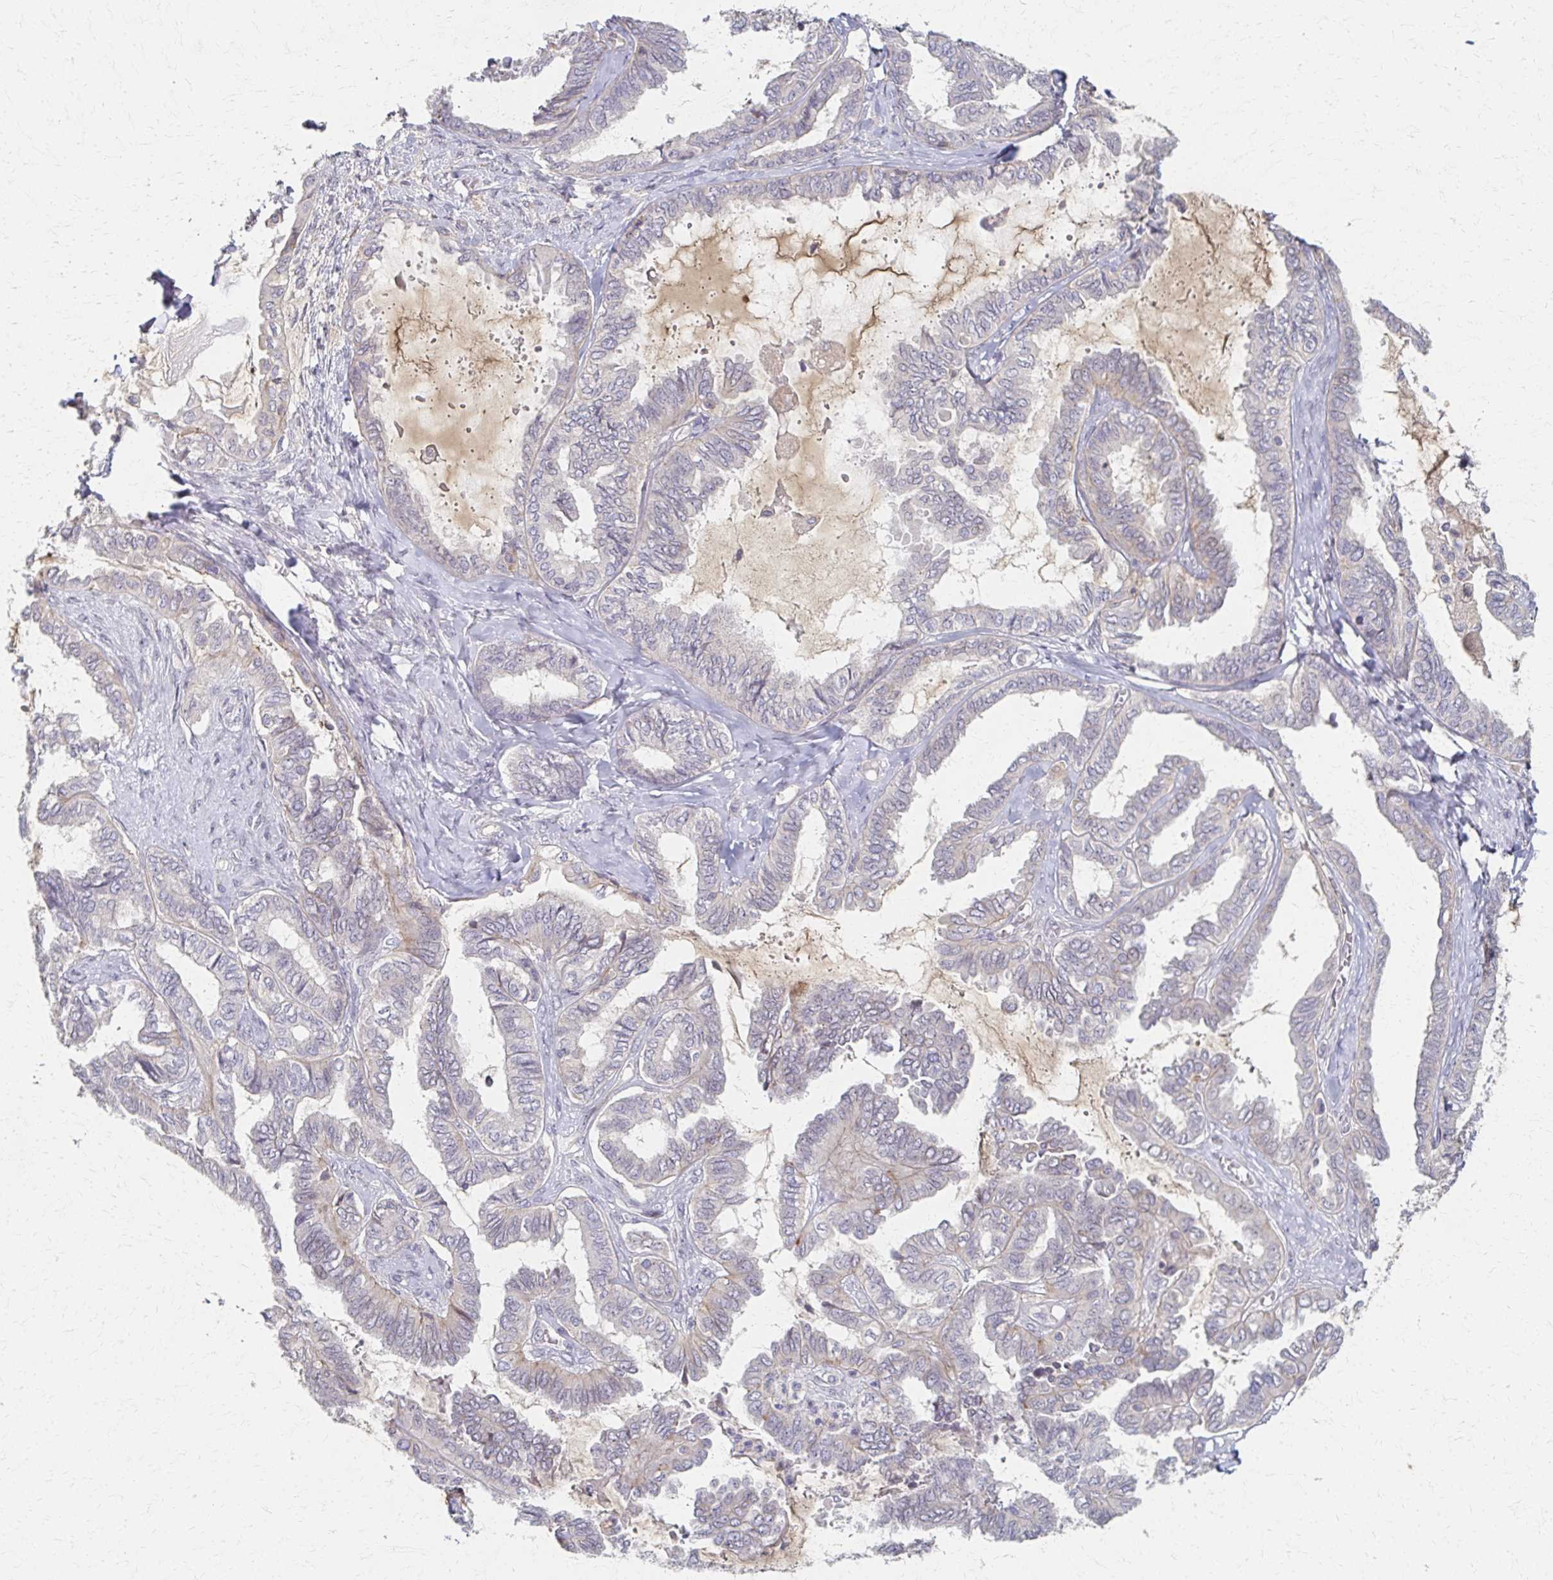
{"staining": {"intensity": "negative", "quantity": "none", "location": "none"}, "tissue": "ovarian cancer", "cell_type": "Tumor cells", "image_type": "cancer", "snomed": [{"axis": "morphology", "description": "Carcinoma, endometroid"}, {"axis": "topography", "description": "Ovary"}], "caption": "Ovarian cancer was stained to show a protein in brown. There is no significant expression in tumor cells.", "gene": "EOLA2", "patient": {"sex": "female", "age": 70}}